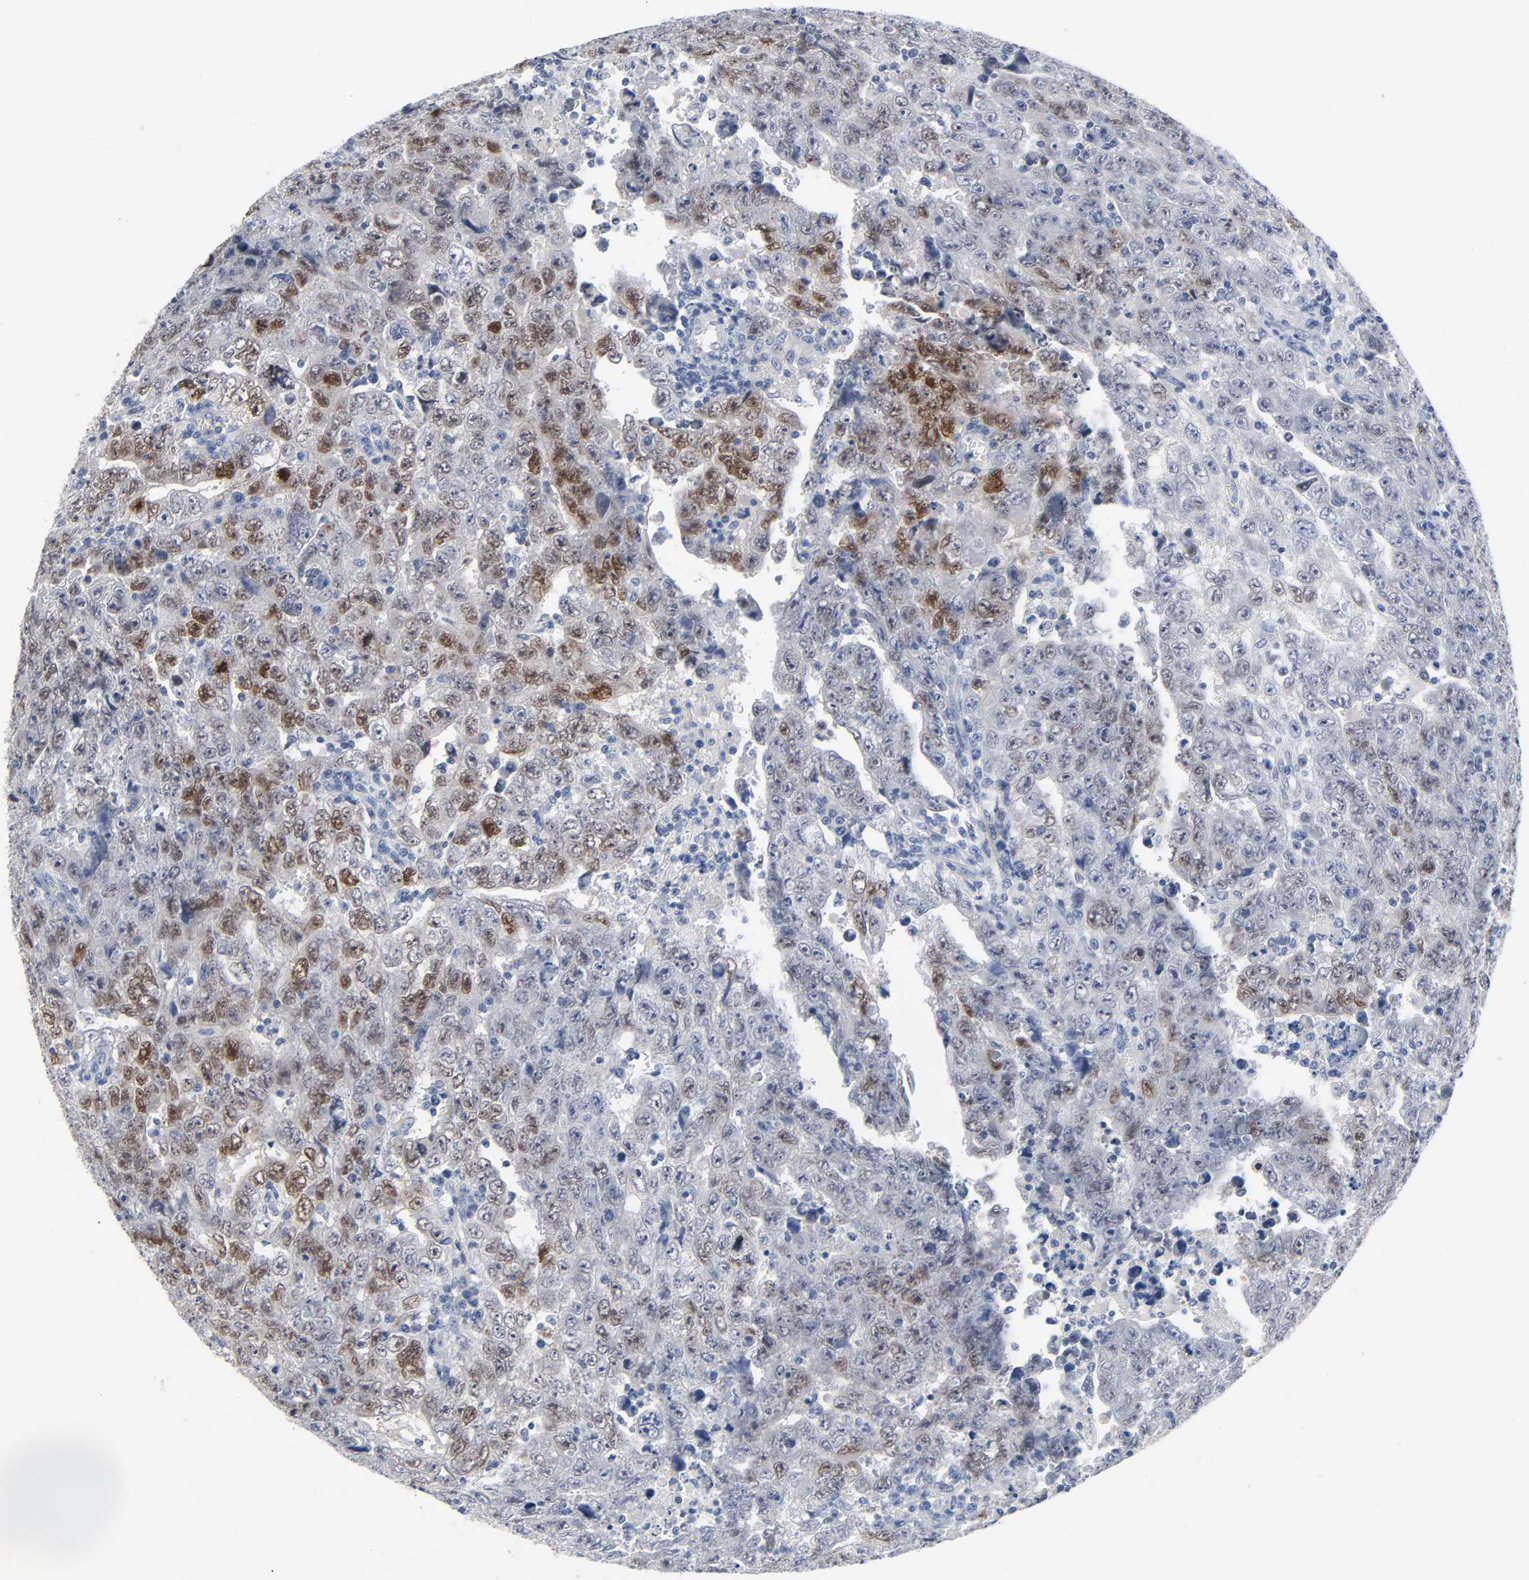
{"staining": {"intensity": "moderate", "quantity": "25%-75%", "location": "nuclear"}, "tissue": "testis cancer", "cell_type": "Tumor cells", "image_type": "cancer", "snomed": [{"axis": "morphology", "description": "Carcinoma, Embryonal, NOS"}, {"axis": "topography", "description": "Testis"}], "caption": "A brown stain highlights moderate nuclear expression of a protein in testis cancer tumor cells.", "gene": "SALL2", "patient": {"sex": "male", "age": 28}}